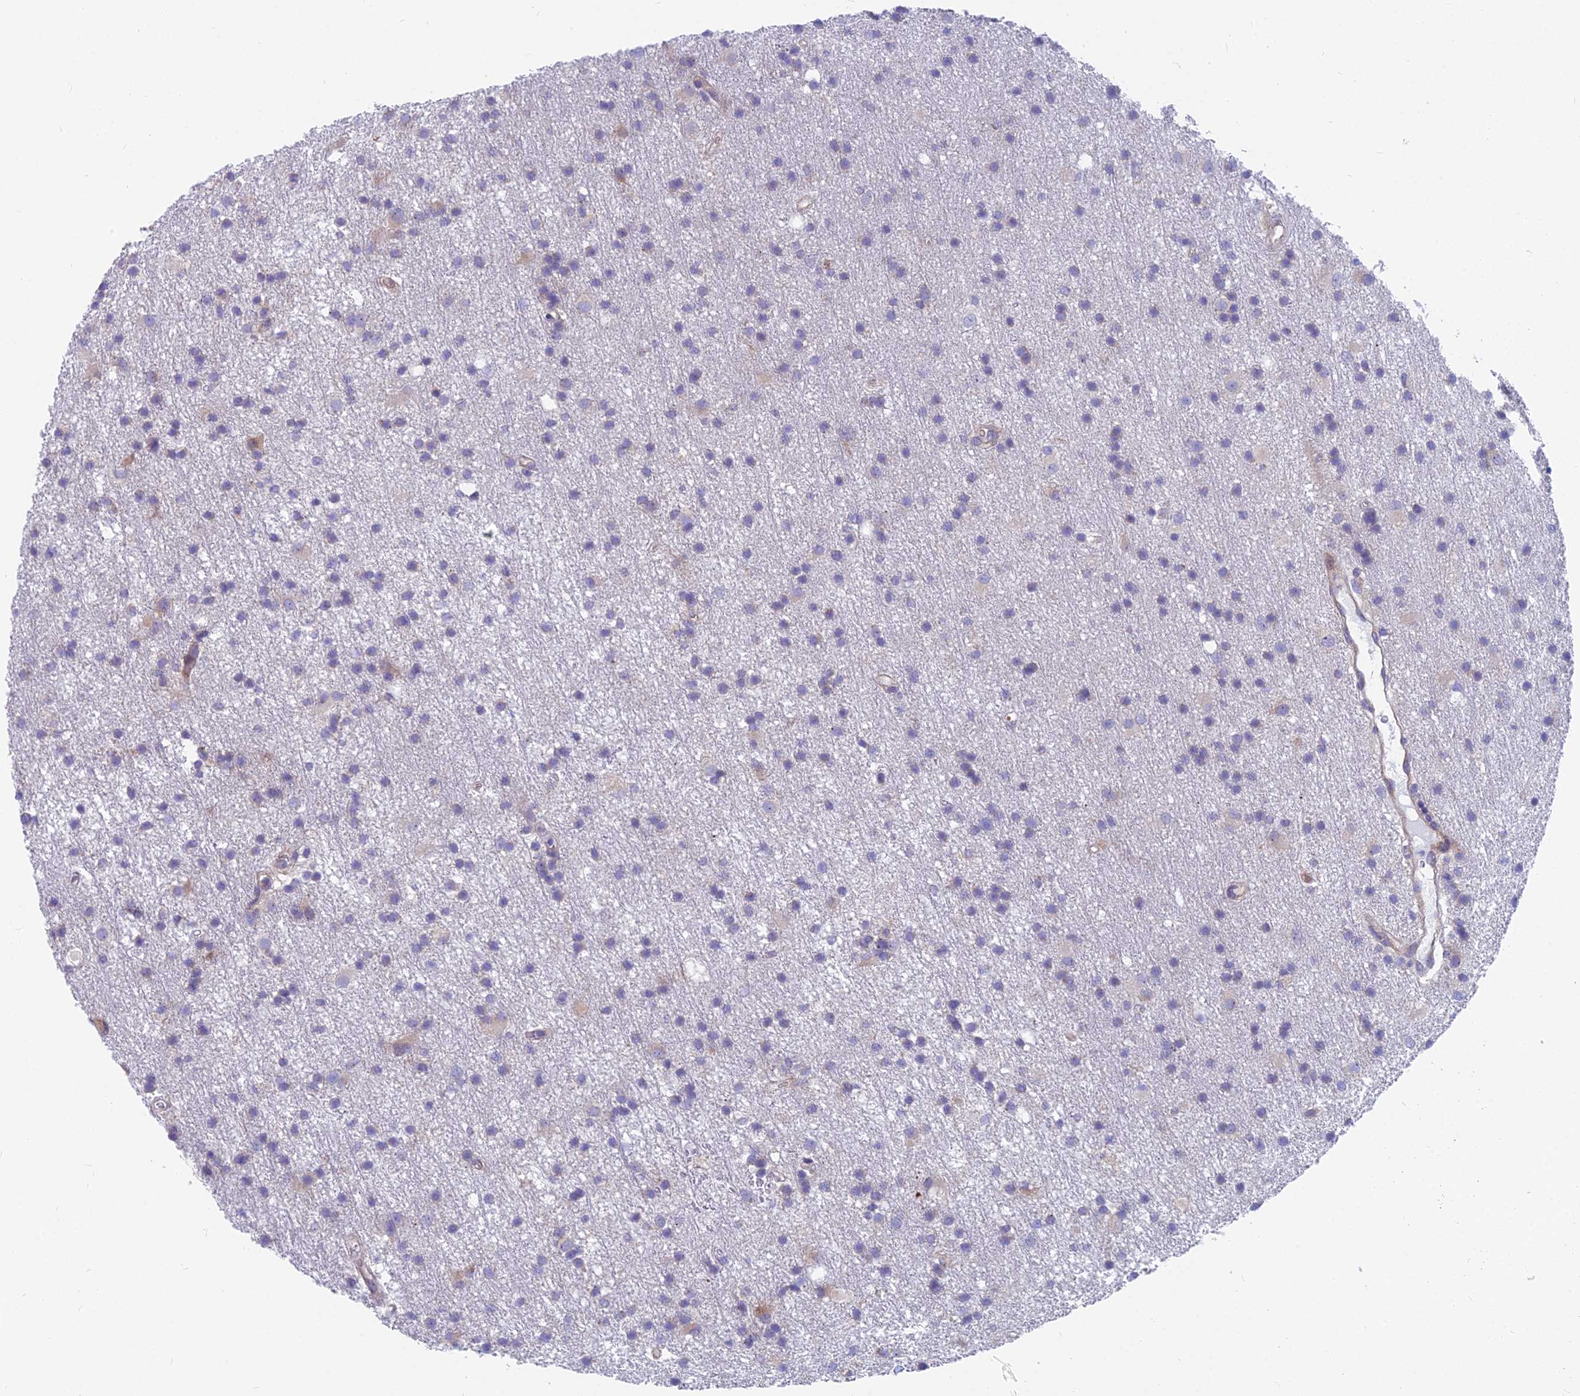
{"staining": {"intensity": "negative", "quantity": "none", "location": "none"}, "tissue": "glioma", "cell_type": "Tumor cells", "image_type": "cancer", "snomed": [{"axis": "morphology", "description": "Glioma, malignant, High grade"}, {"axis": "topography", "description": "Brain"}], "caption": "High magnification brightfield microscopy of glioma stained with DAB (brown) and counterstained with hematoxylin (blue): tumor cells show no significant staining.", "gene": "MVB12A", "patient": {"sex": "male", "age": 77}}